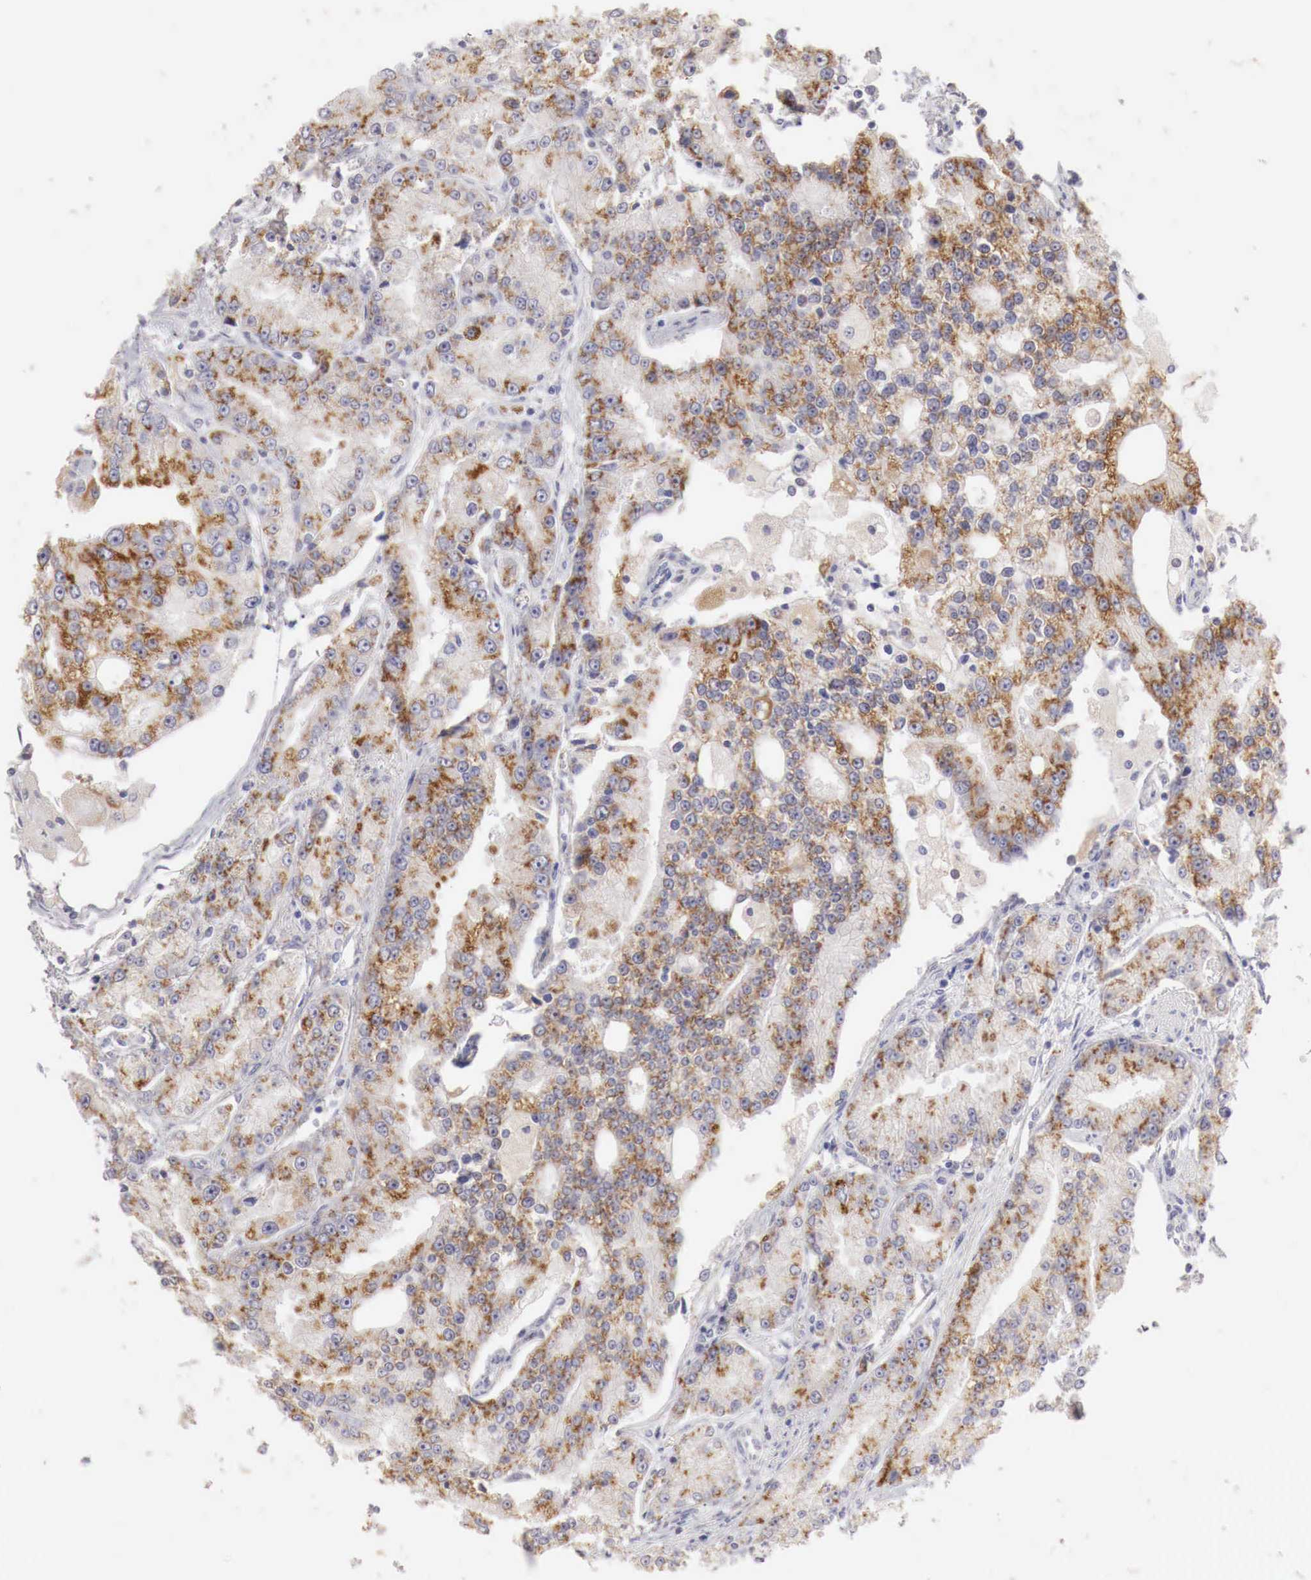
{"staining": {"intensity": "moderate", "quantity": "25%-75%", "location": "cytoplasmic/membranous"}, "tissue": "prostate cancer", "cell_type": "Tumor cells", "image_type": "cancer", "snomed": [{"axis": "morphology", "description": "Adenocarcinoma, Medium grade"}, {"axis": "topography", "description": "Prostate"}], "caption": "Immunohistochemistry (IHC) of human prostate cancer reveals medium levels of moderate cytoplasmic/membranous expression in approximately 25%-75% of tumor cells.", "gene": "NSDHL", "patient": {"sex": "male", "age": 72}}